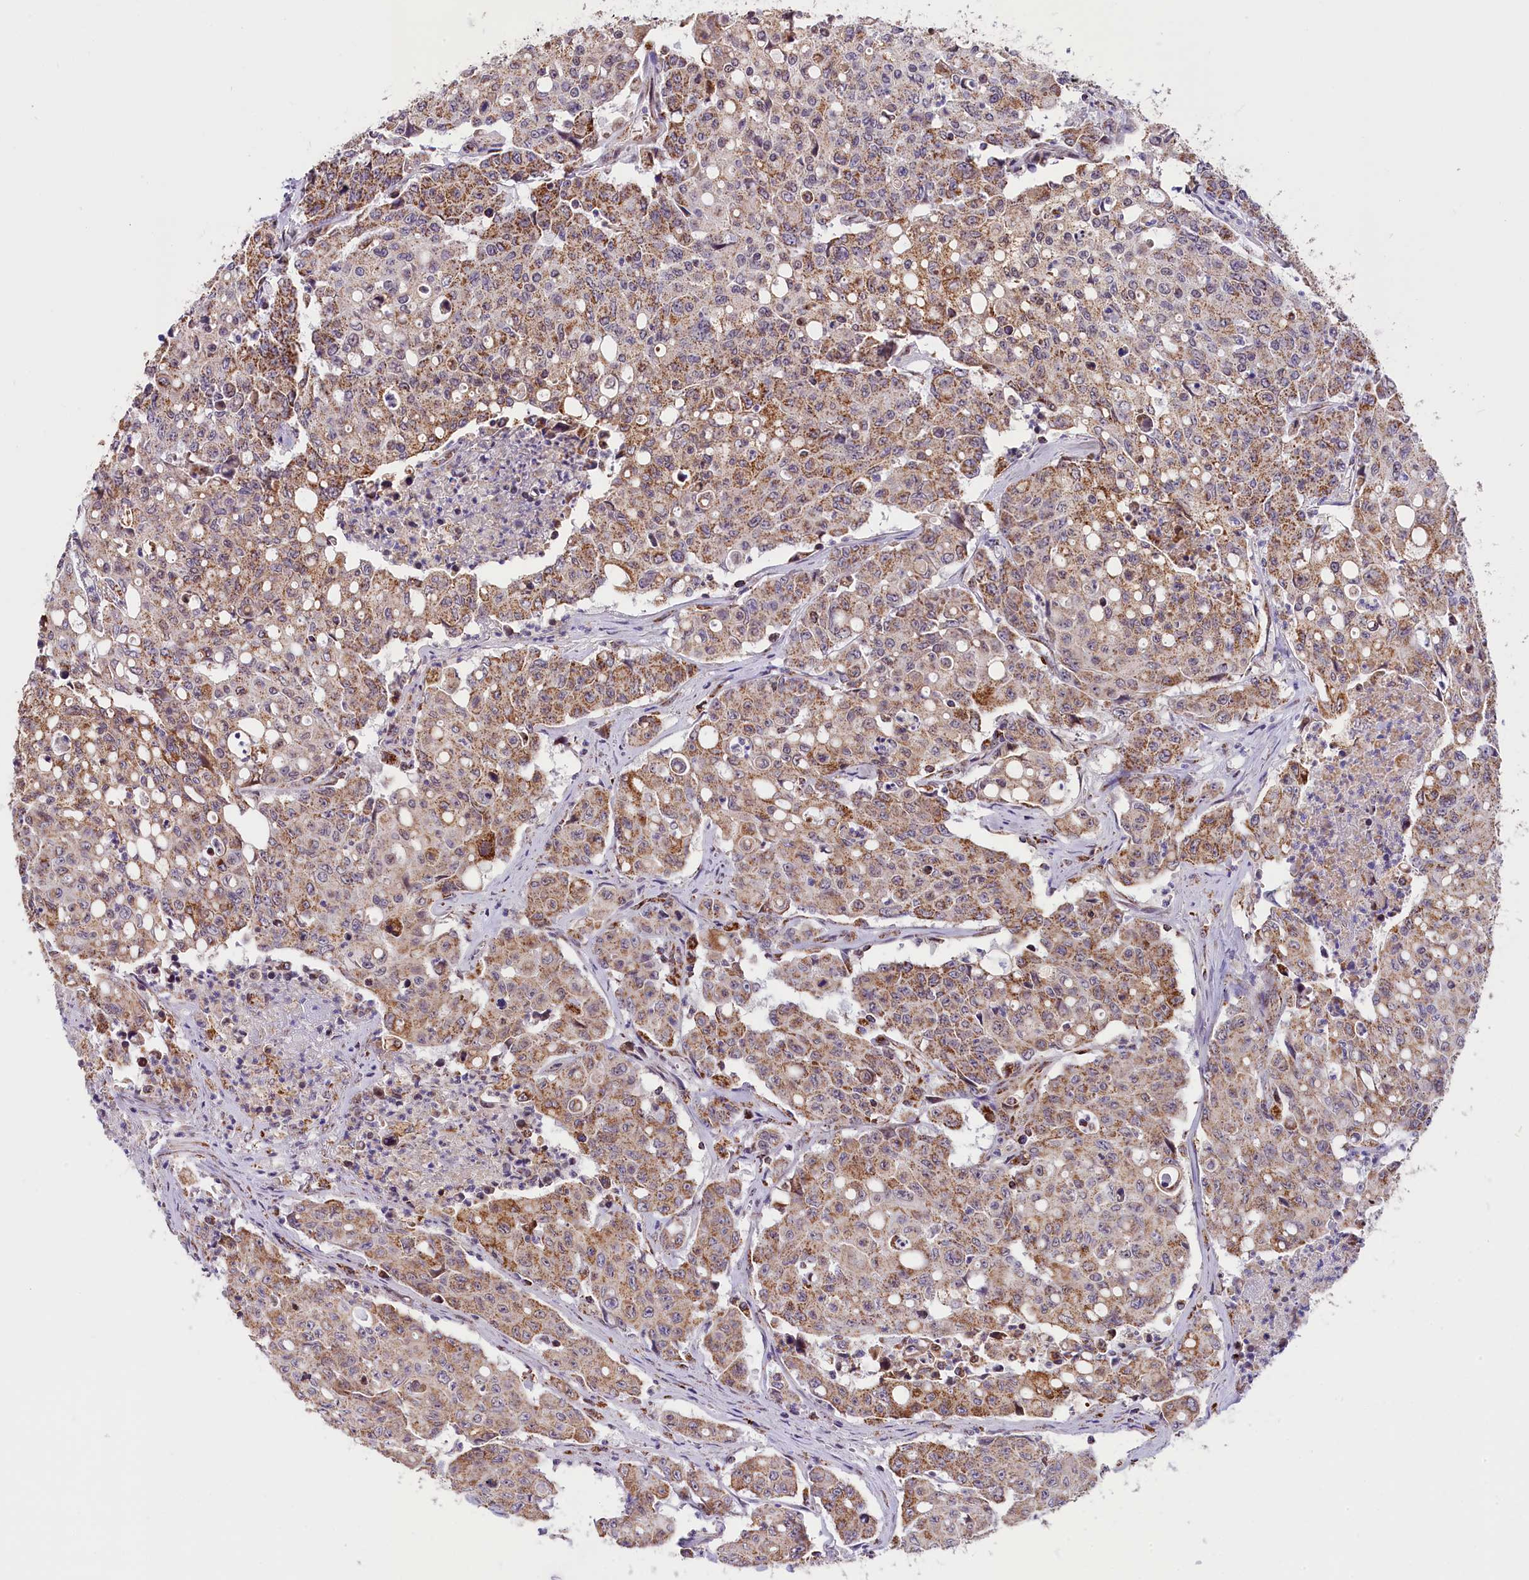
{"staining": {"intensity": "moderate", "quantity": ">75%", "location": "cytoplasmic/membranous"}, "tissue": "colorectal cancer", "cell_type": "Tumor cells", "image_type": "cancer", "snomed": [{"axis": "morphology", "description": "Adenocarcinoma, NOS"}, {"axis": "topography", "description": "Colon"}], "caption": "About >75% of tumor cells in human colorectal adenocarcinoma show moderate cytoplasmic/membranous protein positivity as visualized by brown immunohistochemical staining.", "gene": "NDUFA8", "patient": {"sex": "male", "age": 51}}